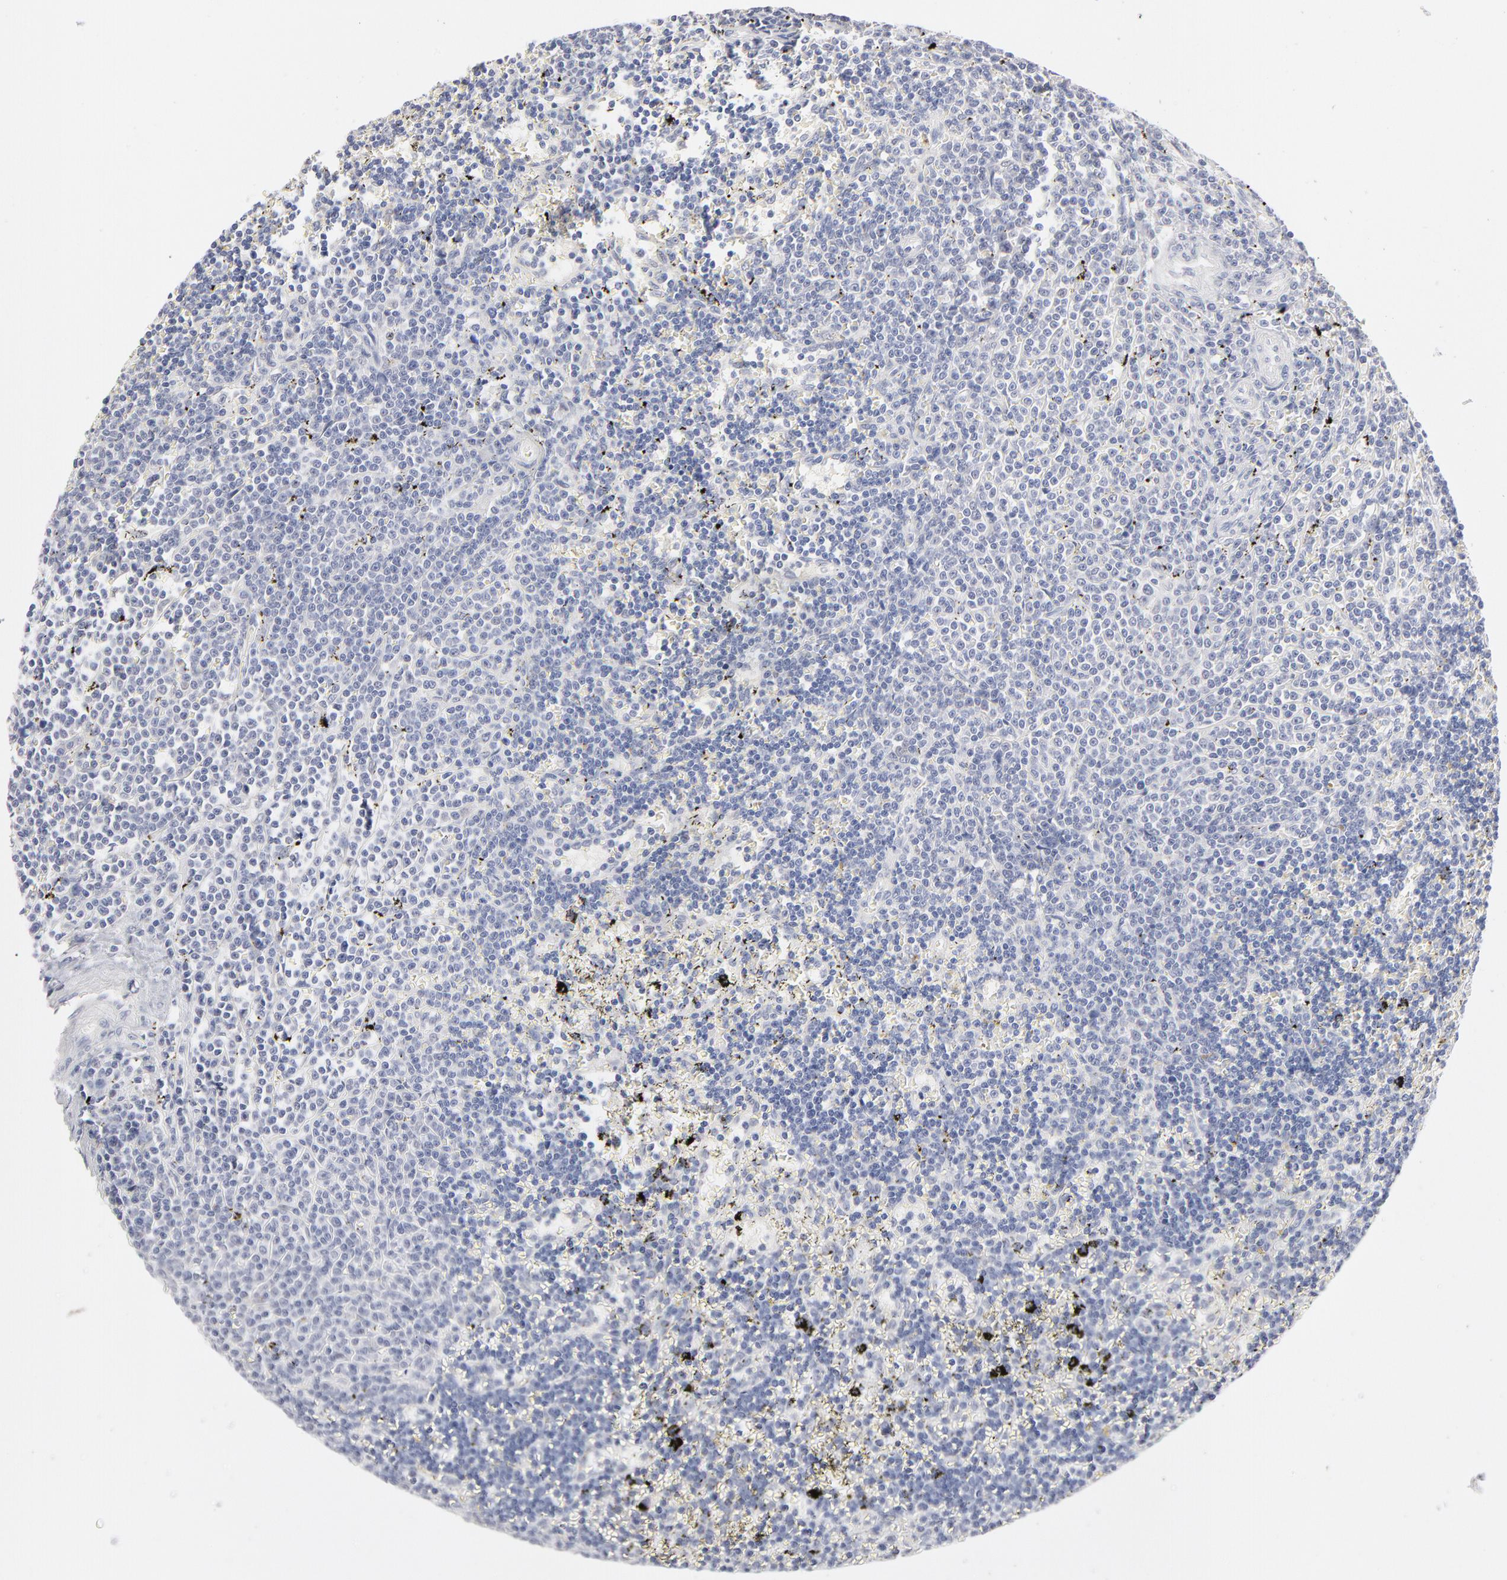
{"staining": {"intensity": "negative", "quantity": "none", "location": "none"}, "tissue": "lymphoma", "cell_type": "Tumor cells", "image_type": "cancer", "snomed": [{"axis": "morphology", "description": "Malignant lymphoma, non-Hodgkin's type, Low grade"}, {"axis": "topography", "description": "Spleen"}], "caption": "An immunohistochemistry micrograph of low-grade malignant lymphoma, non-Hodgkin's type is shown. There is no staining in tumor cells of low-grade malignant lymphoma, non-Hodgkin's type. (Stains: DAB immunohistochemistry (IHC) with hematoxylin counter stain, Microscopy: brightfield microscopy at high magnification).", "gene": "RBM3", "patient": {"sex": "male", "age": 60}}